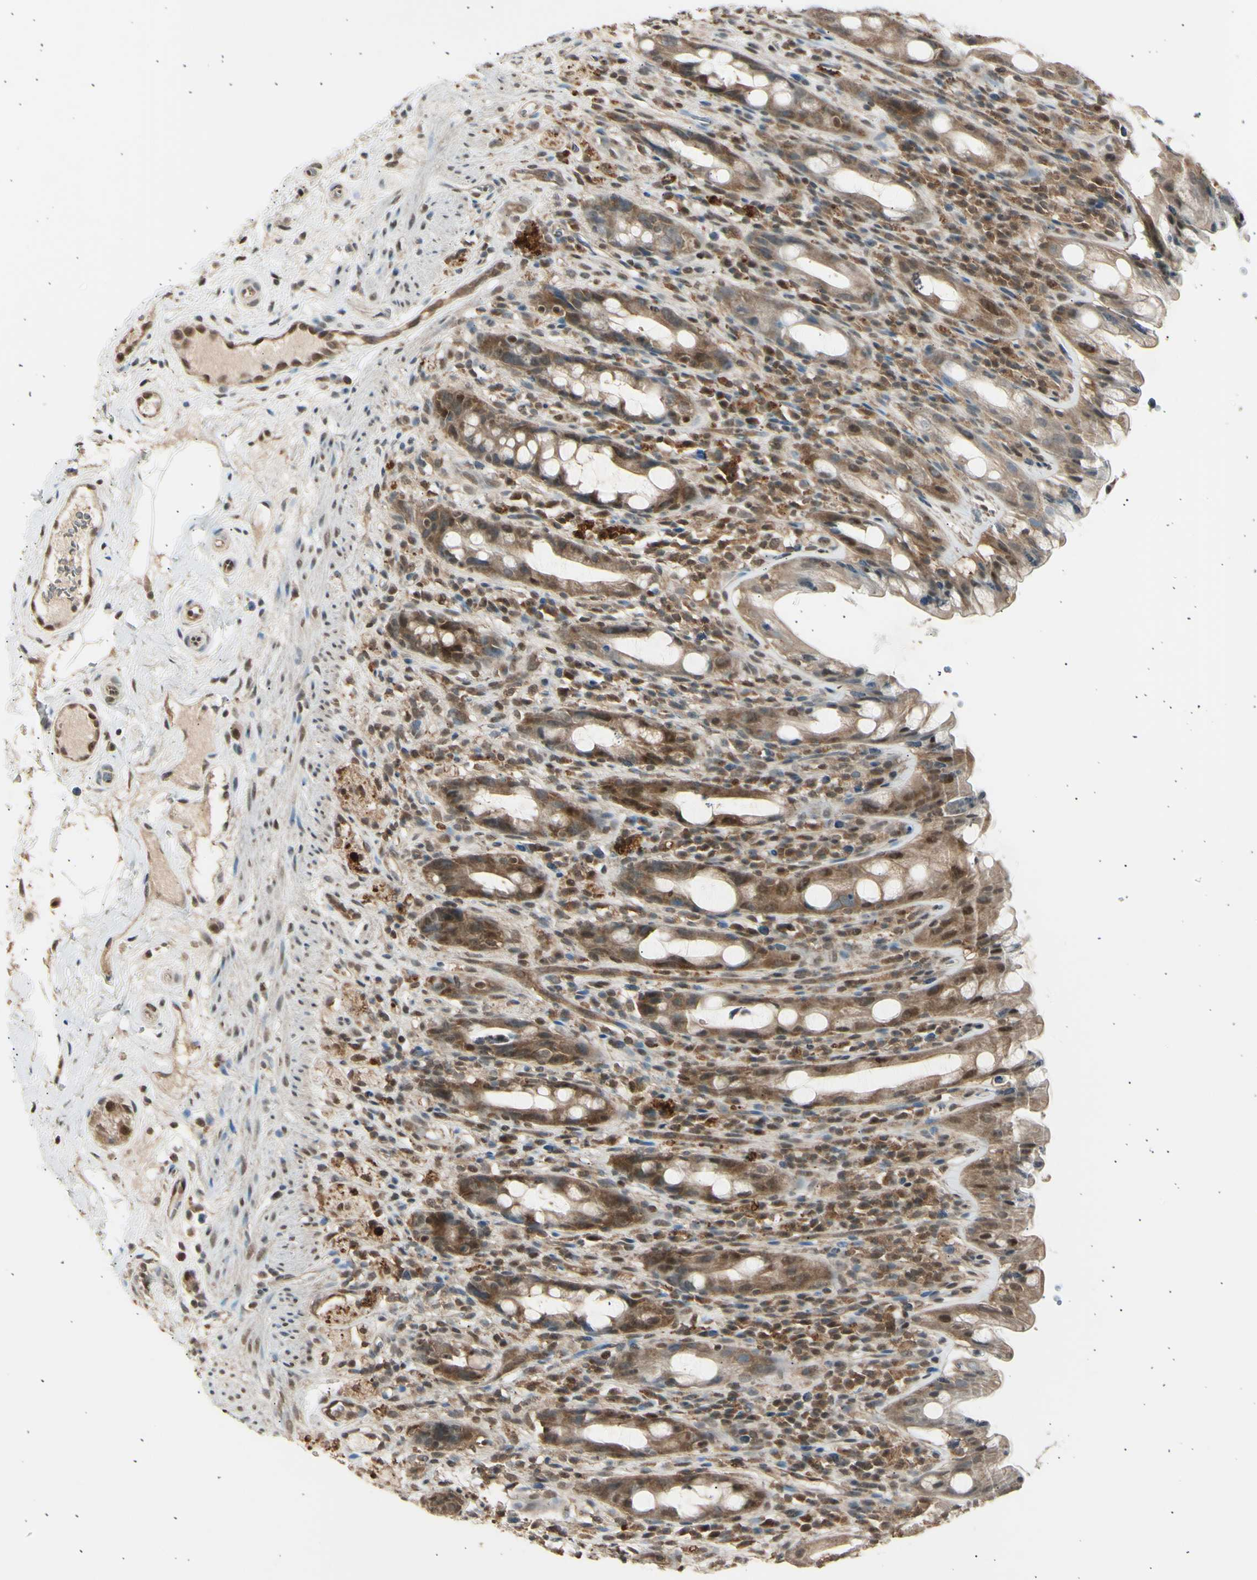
{"staining": {"intensity": "moderate", "quantity": ">75%", "location": "cytoplasmic/membranous,nuclear"}, "tissue": "rectum", "cell_type": "Glandular cells", "image_type": "normal", "snomed": [{"axis": "morphology", "description": "Normal tissue, NOS"}, {"axis": "topography", "description": "Rectum"}], "caption": "Protein staining exhibits moderate cytoplasmic/membranous,nuclear expression in approximately >75% of glandular cells in benign rectum.", "gene": "PSMD5", "patient": {"sex": "male", "age": 44}}